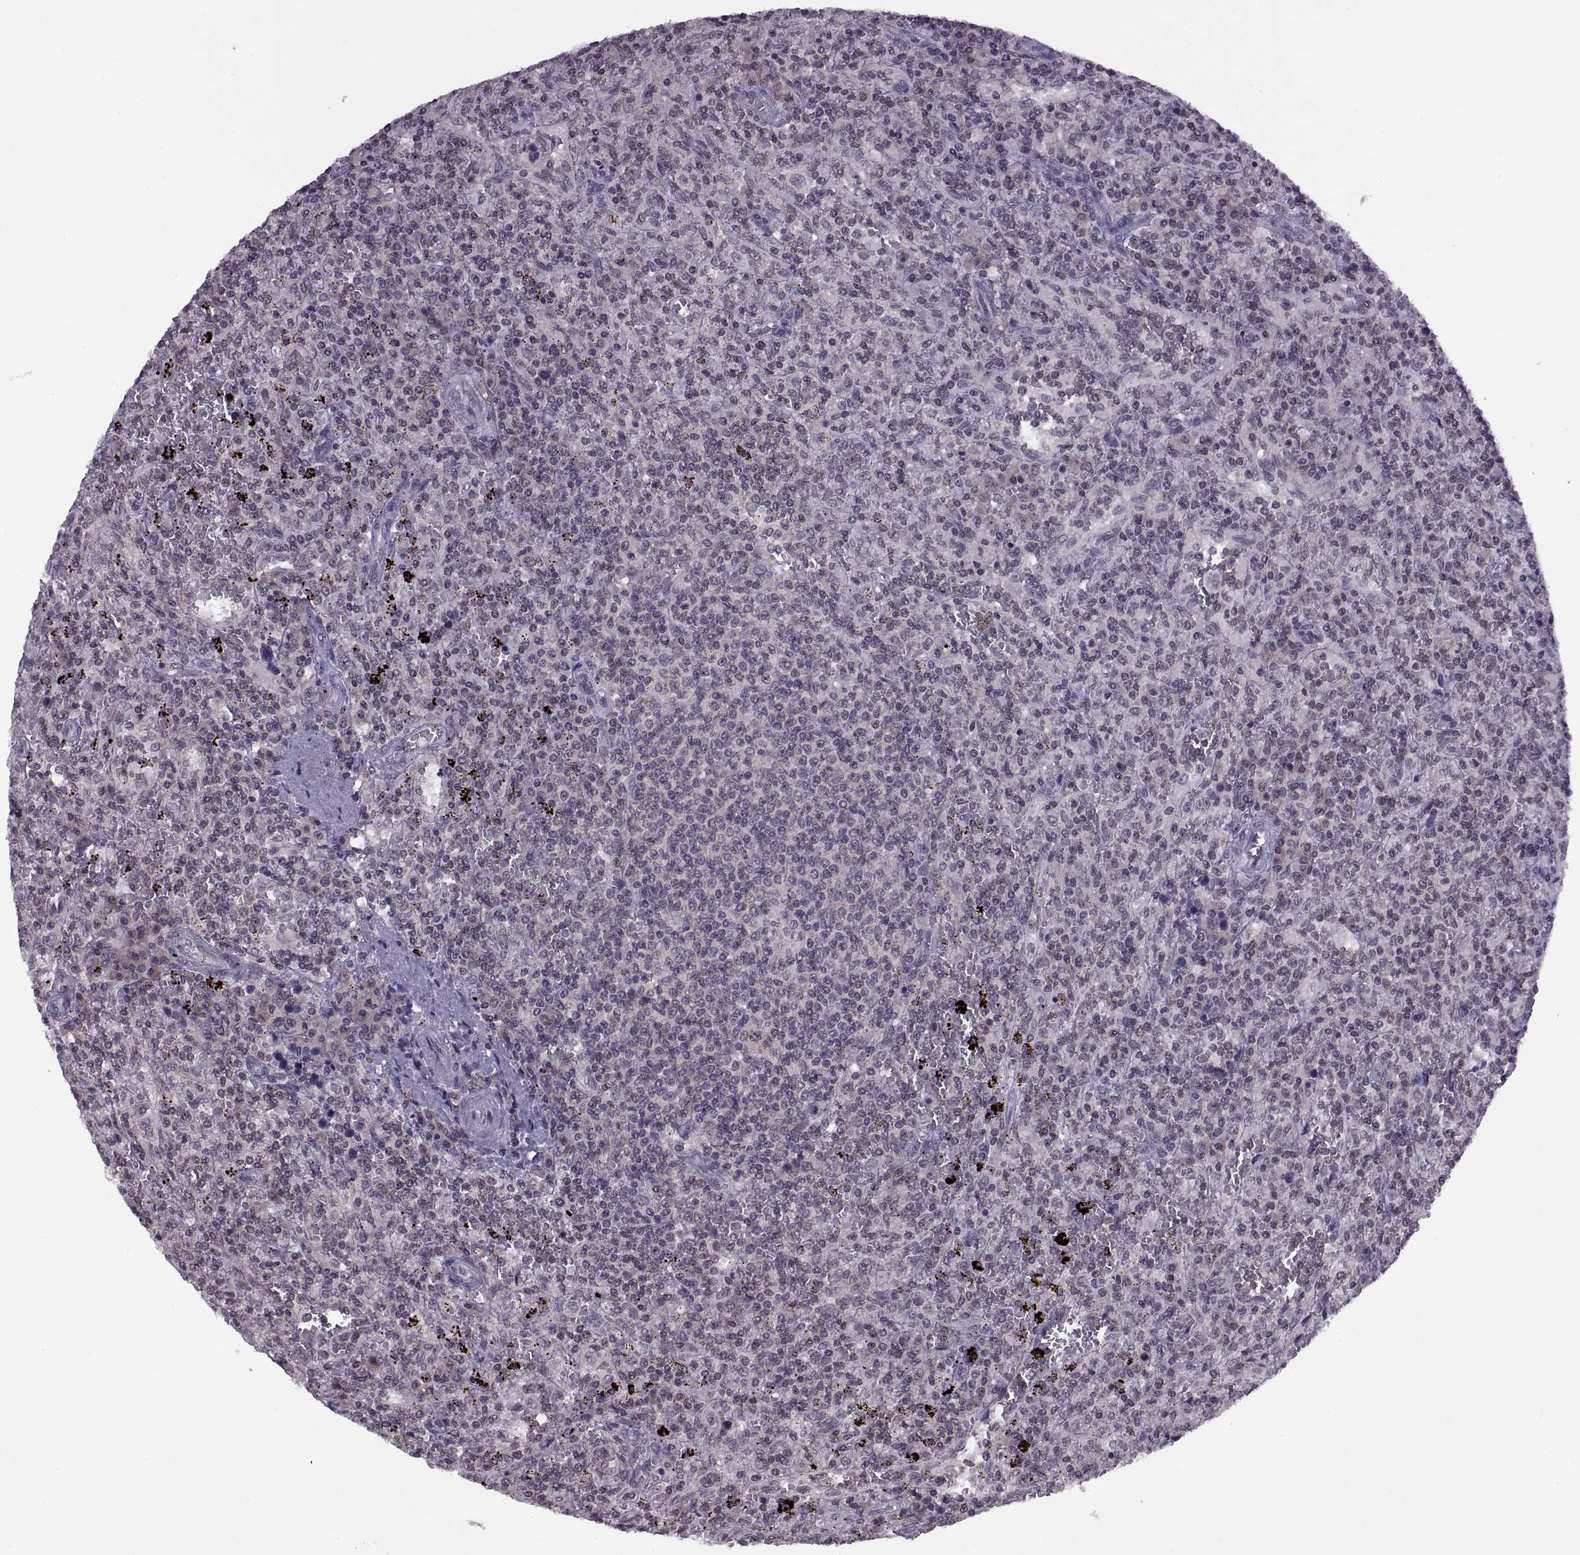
{"staining": {"intensity": "negative", "quantity": "none", "location": "none"}, "tissue": "lymphoma", "cell_type": "Tumor cells", "image_type": "cancer", "snomed": [{"axis": "morphology", "description": "Malignant lymphoma, non-Hodgkin's type, Low grade"}, {"axis": "topography", "description": "Spleen"}], "caption": "Histopathology image shows no protein expression in tumor cells of lymphoma tissue.", "gene": "INTS3", "patient": {"sex": "male", "age": 62}}